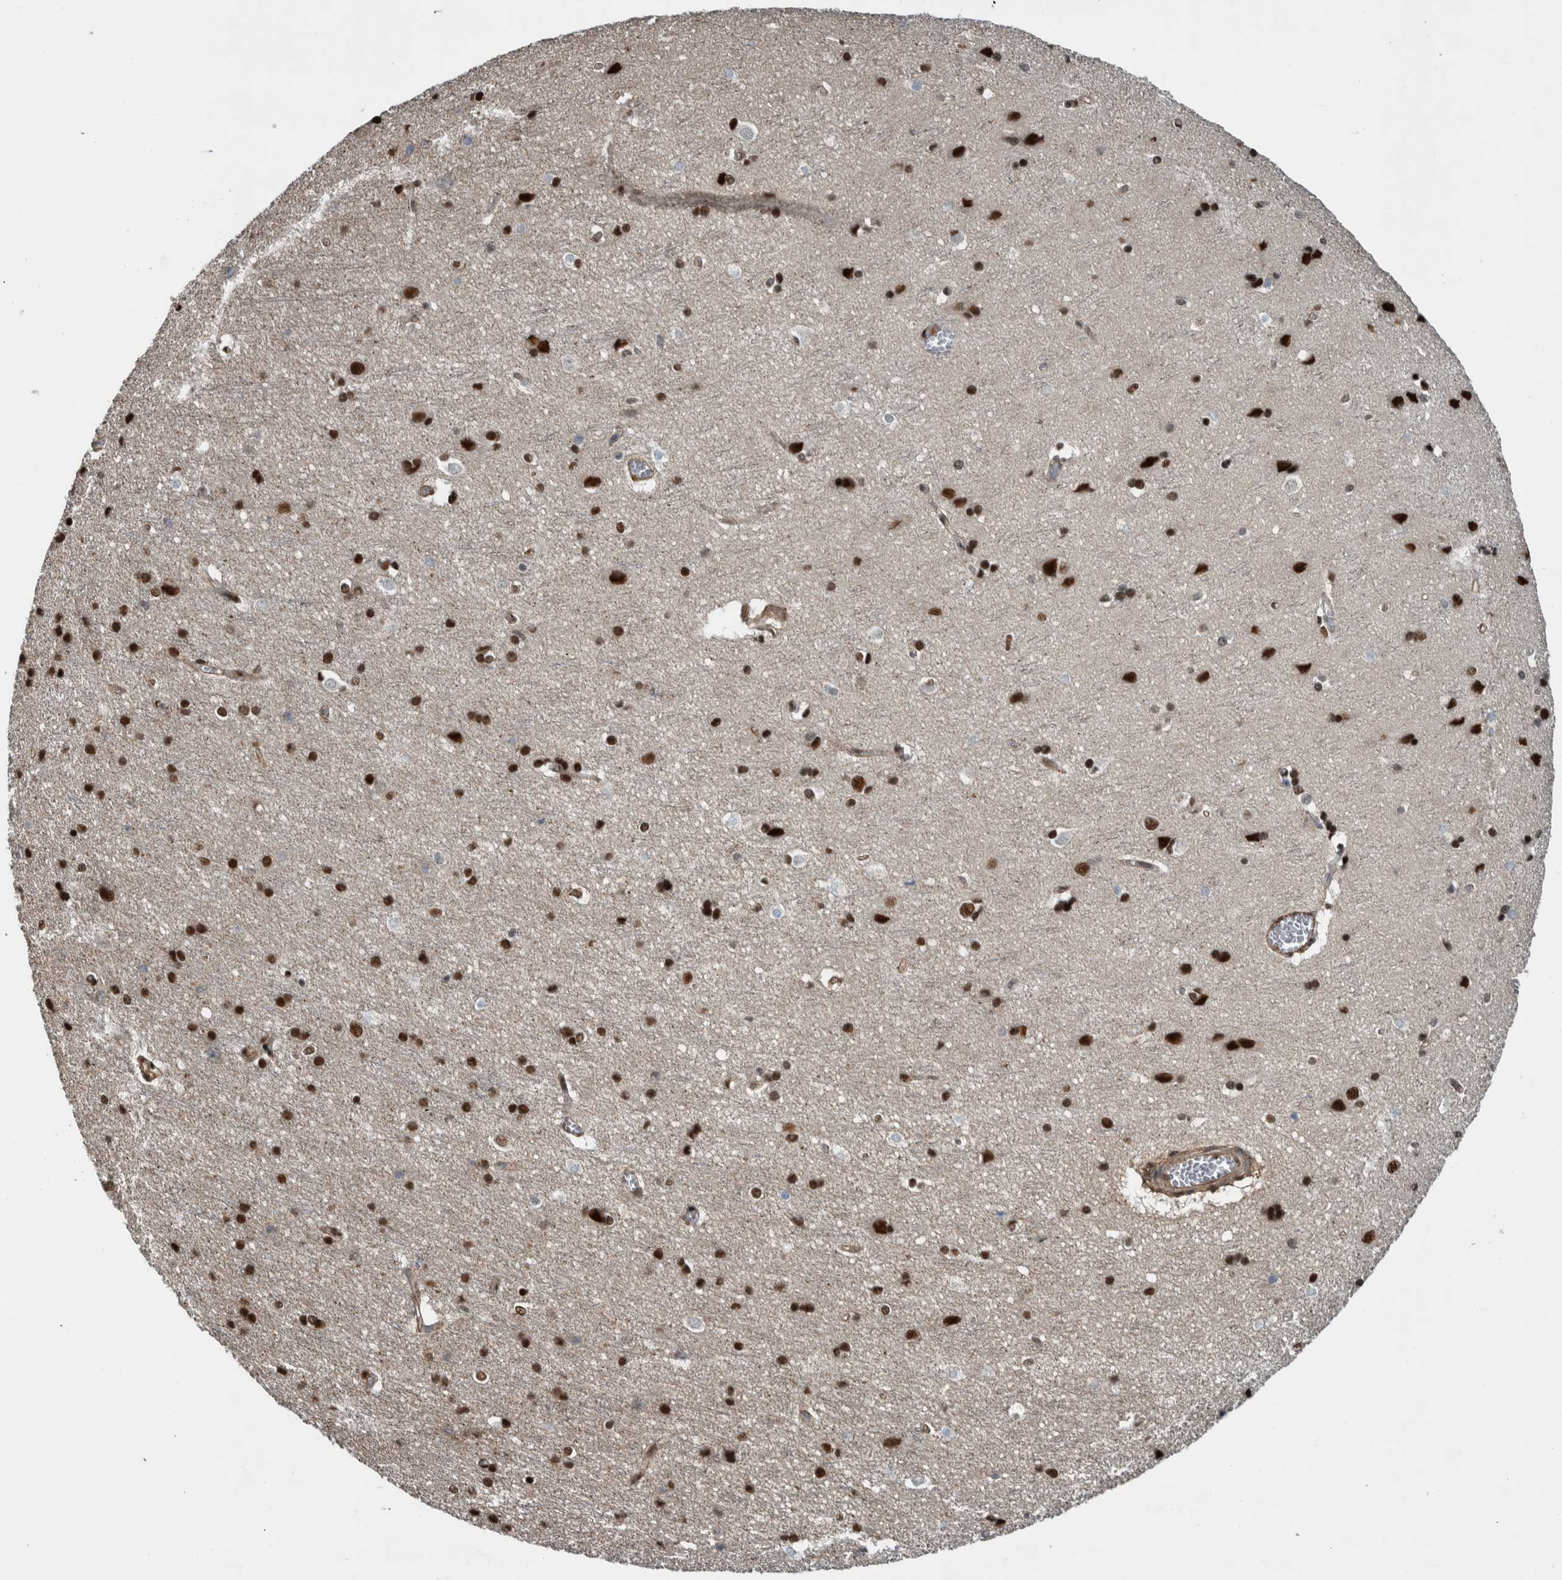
{"staining": {"intensity": "moderate", "quantity": ">75%", "location": "nuclear"}, "tissue": "cerebral cortex", "cell_type": "Endothelial cells", "image_type": "normal", "snomed": [{"axis": "morphology", "description": "Normal tissue, NOS"}, {"axis": "topography", "description": "Cerebral cortex"}], "caption": "Endothelial cells display medium levels of moderate nuclear positivity in about >75% of cells in unremarkable human cerebral cortex. The protein is stained brown, and the nuclei are stained in blue (DAB IHC with brightfield microscopy, high magnification).", "gene": "FAM135B", "patient": {"sex": "male", "age": 54}}